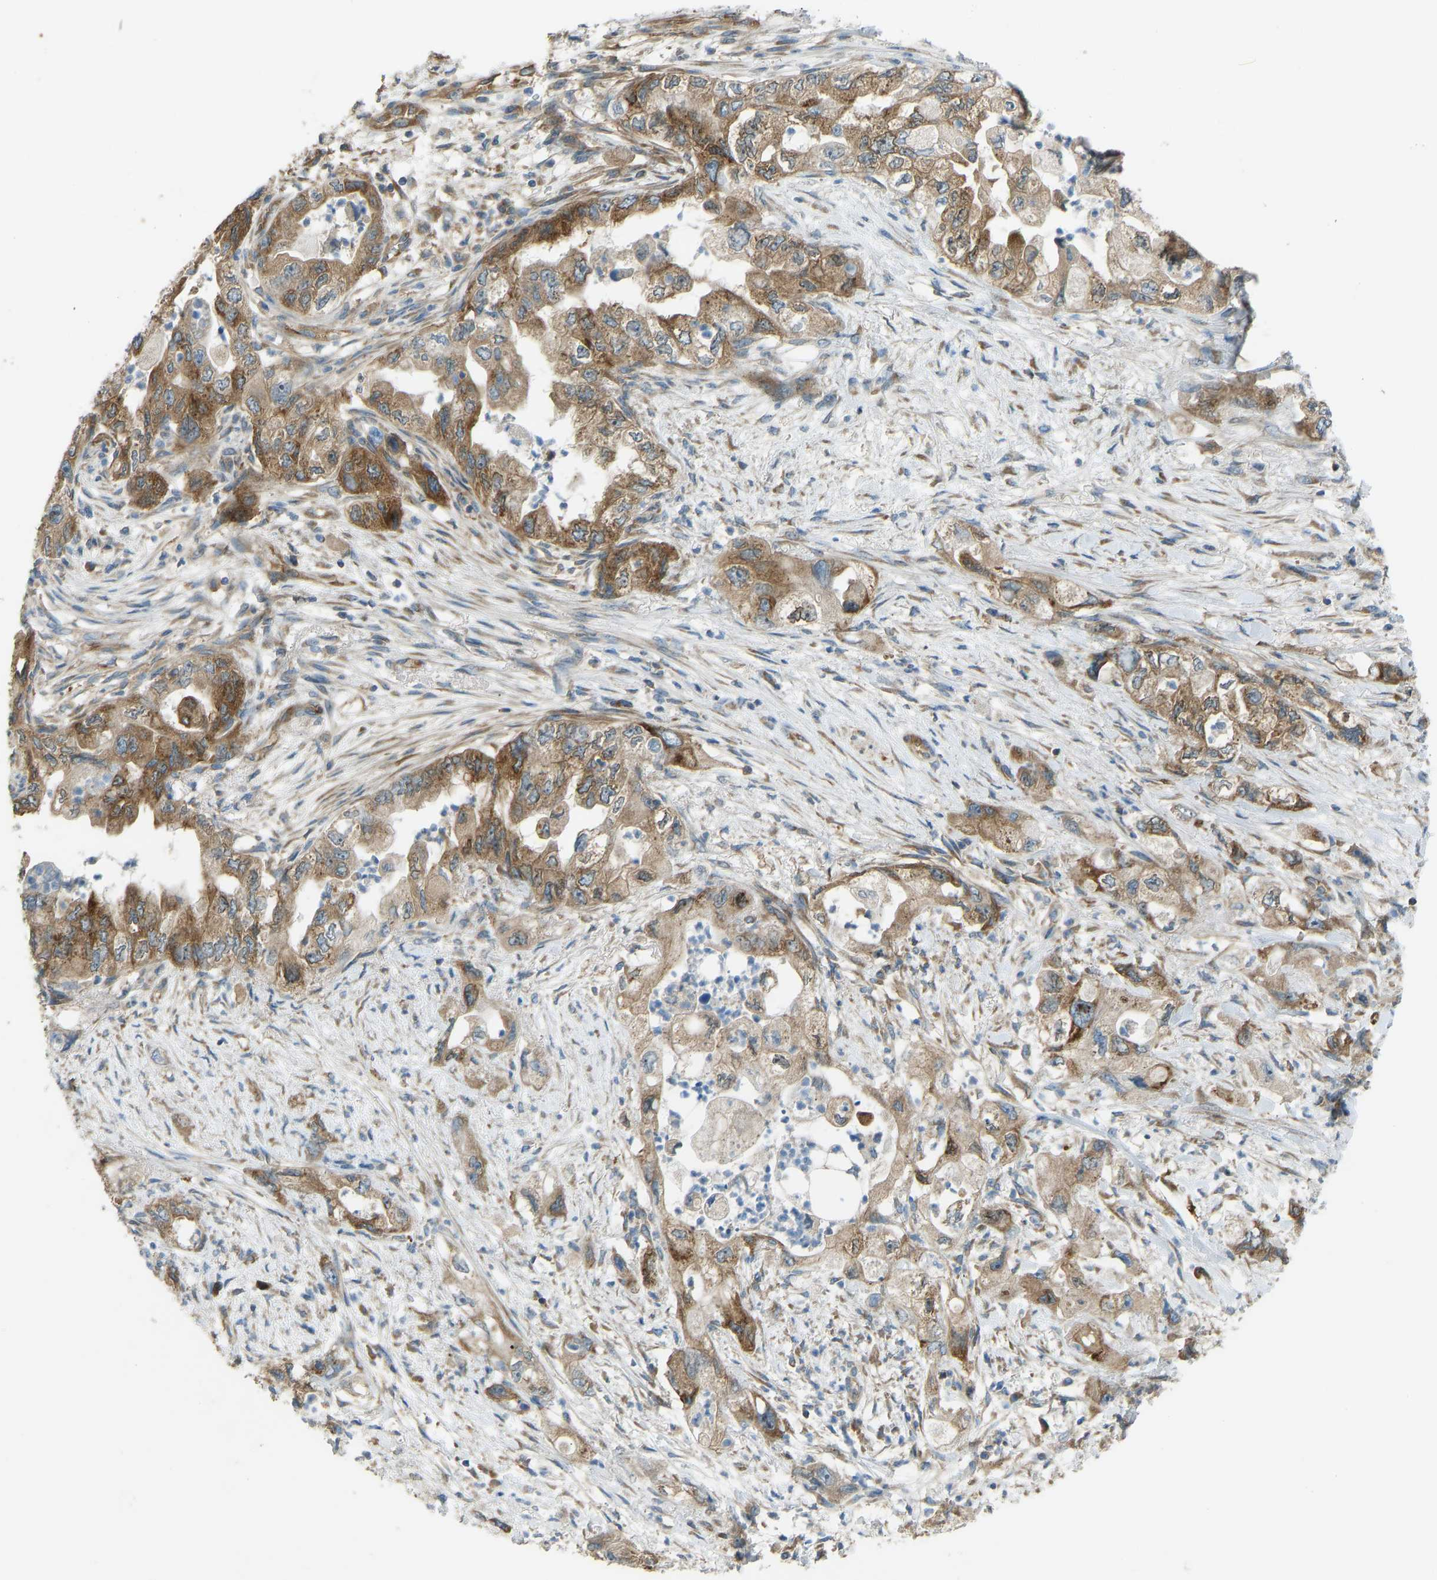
{"staining": {"intensity": "moderate", "quantity": ">75%", "location": "cytoplasmic/membranous"}, "tissue": "pancreatic cancer", "cell_type": "Tumor cells", "image_type": "cancer", "snomed": [{"axis": "morphology", "description": "Adenocarcinoma, NOS"}, {"axis": "topography", "description": "Pancreas"}], "caption": "Immunohistochemistry staining of pancreatic adenocarcinoma, which demonstrates medium levels of moderate cytoplasmic/membranous expression in approximately >75% of tumor cells indicating moderate cytoplasmic/membranous protein staining. The staining was performed using DAB (3,3'-diaminobenzidine) (brown) for protein detection and nuclei were counterstained in hematoxylin (blue).", "gene": "STAU2", "patient": {"sex": "female", "age": 73}}